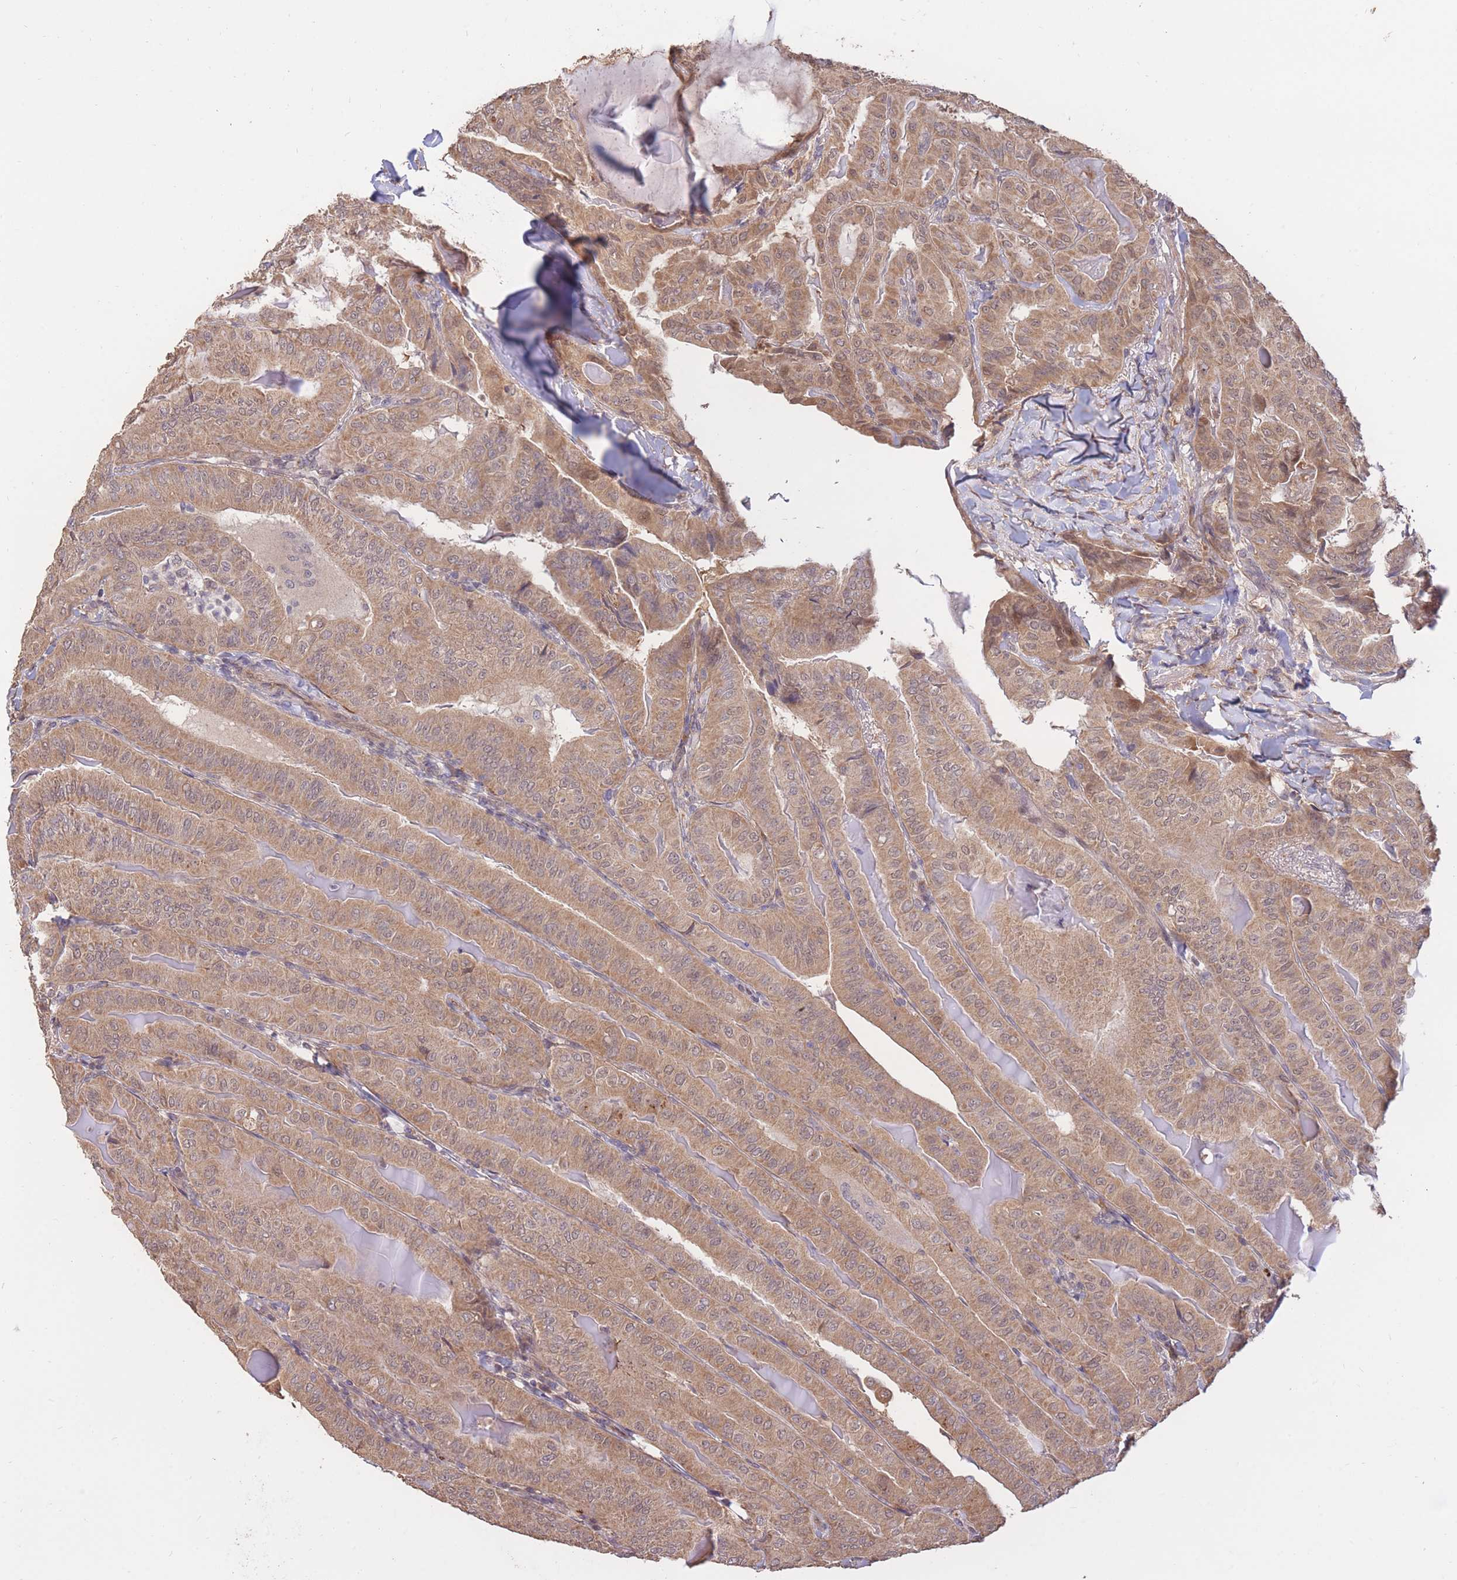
{"staining": {"intensity": "moderate", "quantity": ">75%", "location": "cytoplasmic/membranous"}, "tissue": "thyroid cancer", "cell_type": "Tumor cells", "image_type": "cancer", "snomed": [{"axis": "morphology", "description": "Papillary adenocarcinoma, NOS"}, {"axis": "topography", "description": "Thyroid gland"}], "caption": "An immunohistochemistry (IHC) histopathology image of tumor tissue is shown. Protein staining in brown shows moderate cytoplasmic/membranous positivity in papillary adenocarcinoma (thyroid) within tumor cells.", "gene": "RGS14", "patient": {"sex": "female", "age": 68}}